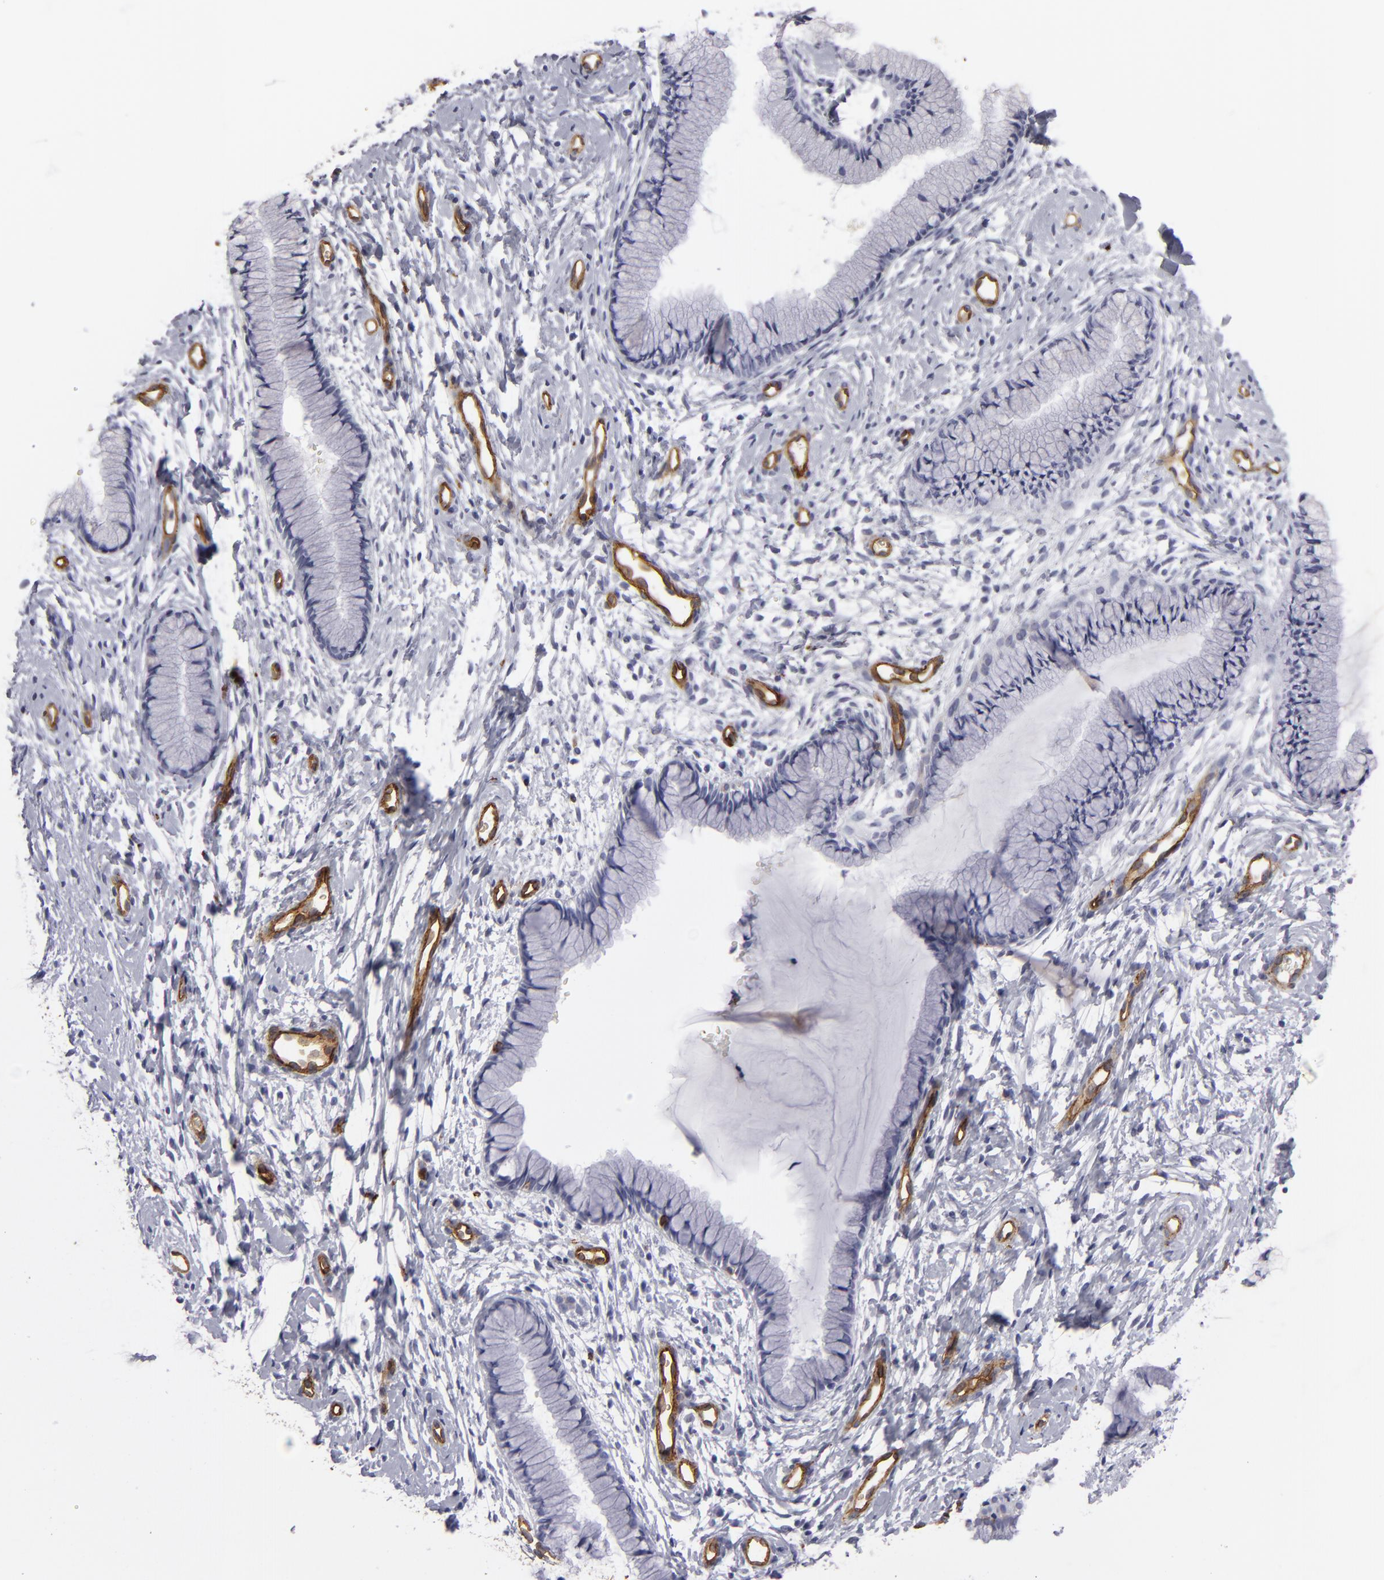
{"staining": {"intensity": "negative", "quantity": "none", "location": "none"}, "tissue": "cervix", "cell_type": "Glandular cells", "image_type": "normal", "snomed": [{"axis": "morphology", "description": "Normal tissue, NOS"}, {"axis": "topography", "description": "Cervix"}], "caption": "Immunohistochemistry image of normal cervix: cervix stained with DAB shows no significant protein expression in glandular cells.", "gene": "MCAM", "patient": {"sex": "female", "age": 46}}